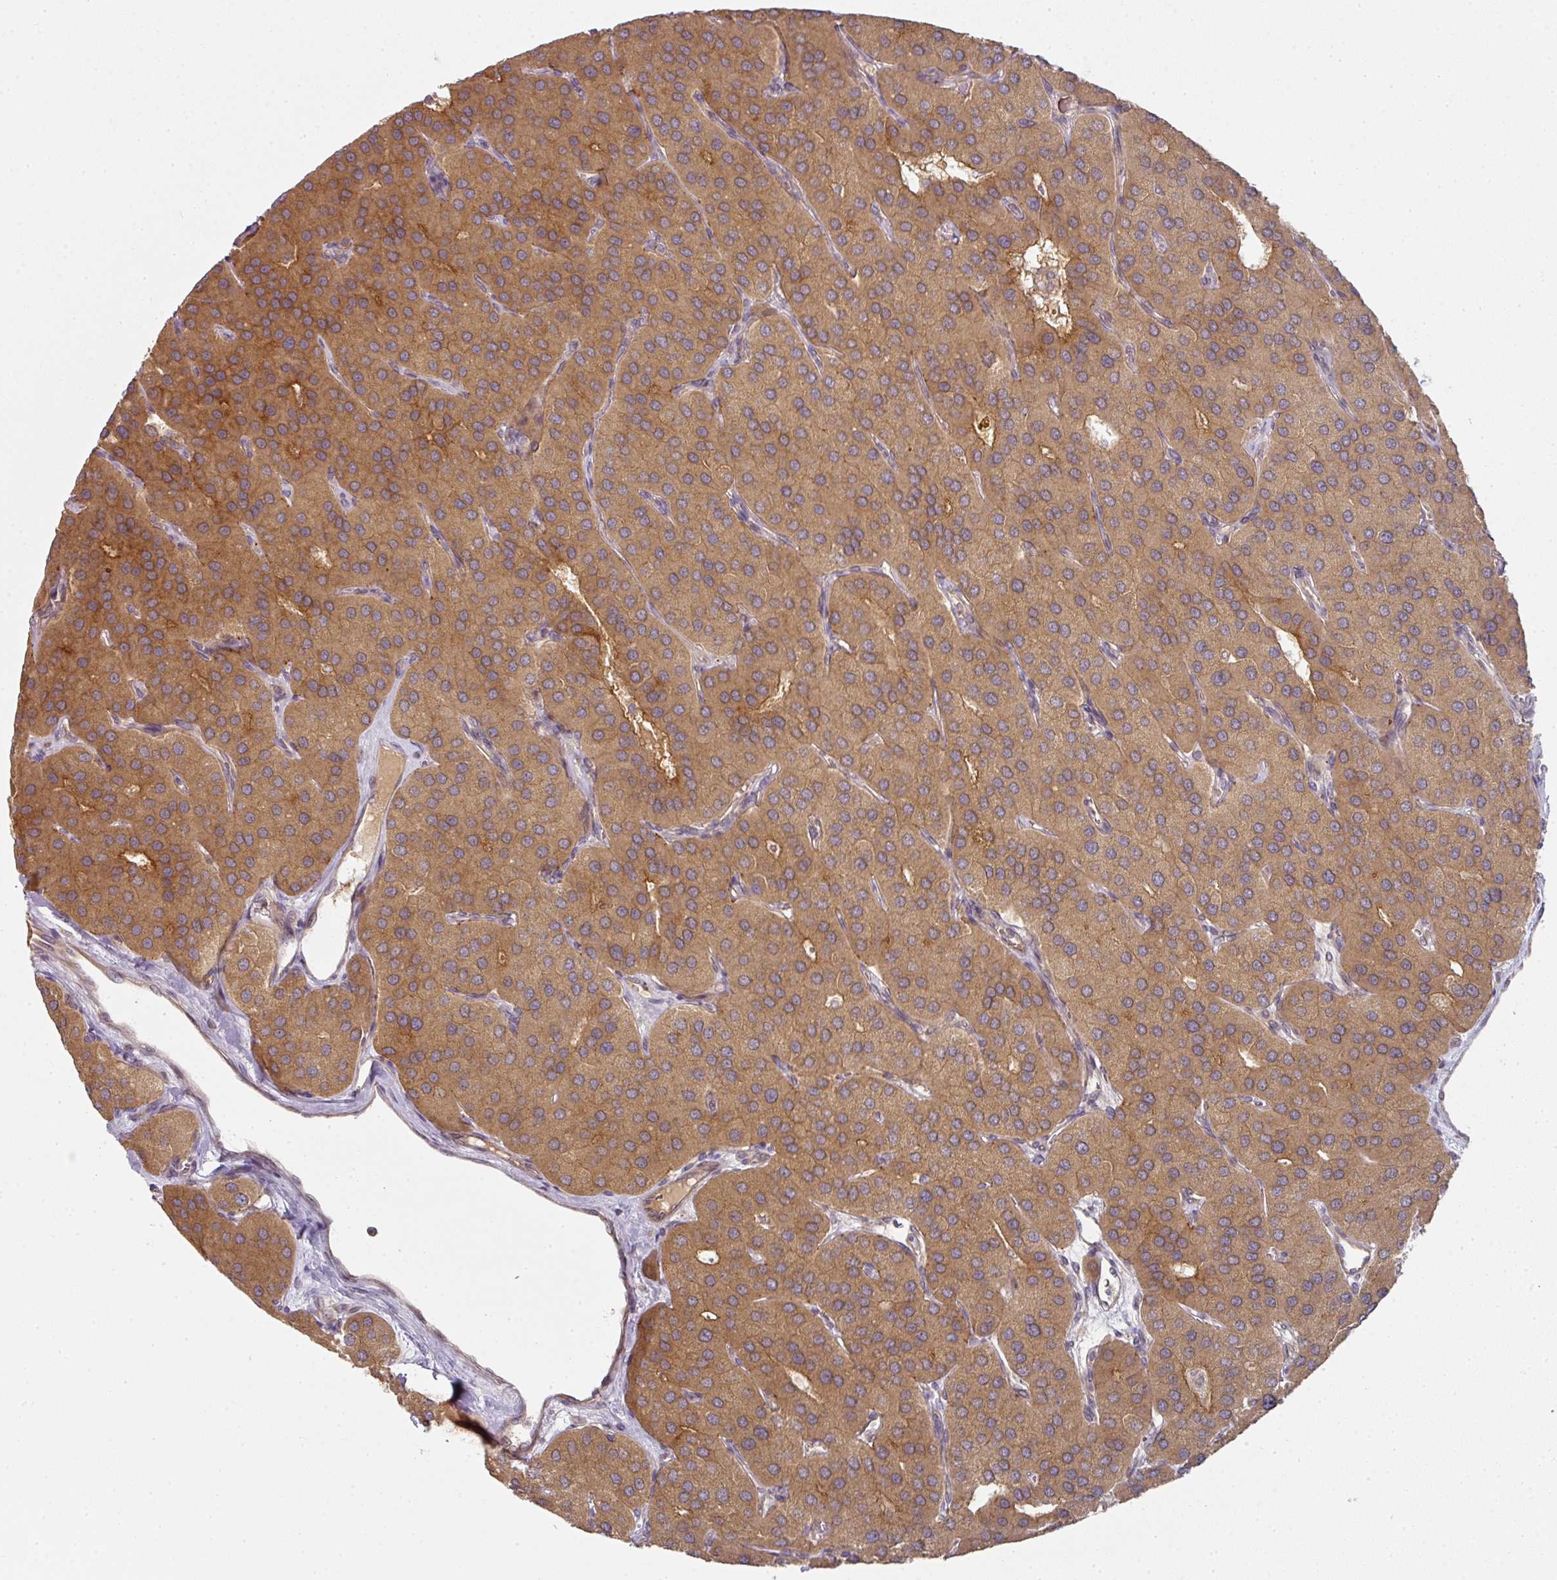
{"staining": {"intensity": "moderate", "quantity": ">75%", "location": "cytoplasmic/membranous"}, "tissue": "parathyroid gland", "cell_type": "Glandular cells", "image_type": "normal", "snomed": [{"axis": "morphology", "description": "Normal tissue, NOS"}, {"axis": "morphology", "description": "Adenoma, NOS"}, {"axis": "topography", "description": "Parathyroid gland"}], "caption": "Benign parathyroid gland exhibits moderate cytoplasmic/membranous positivity in approximately >75% of glandular cells.", "gene": "MAP2K2", "patient": {"sex": "female", "age": 86}}